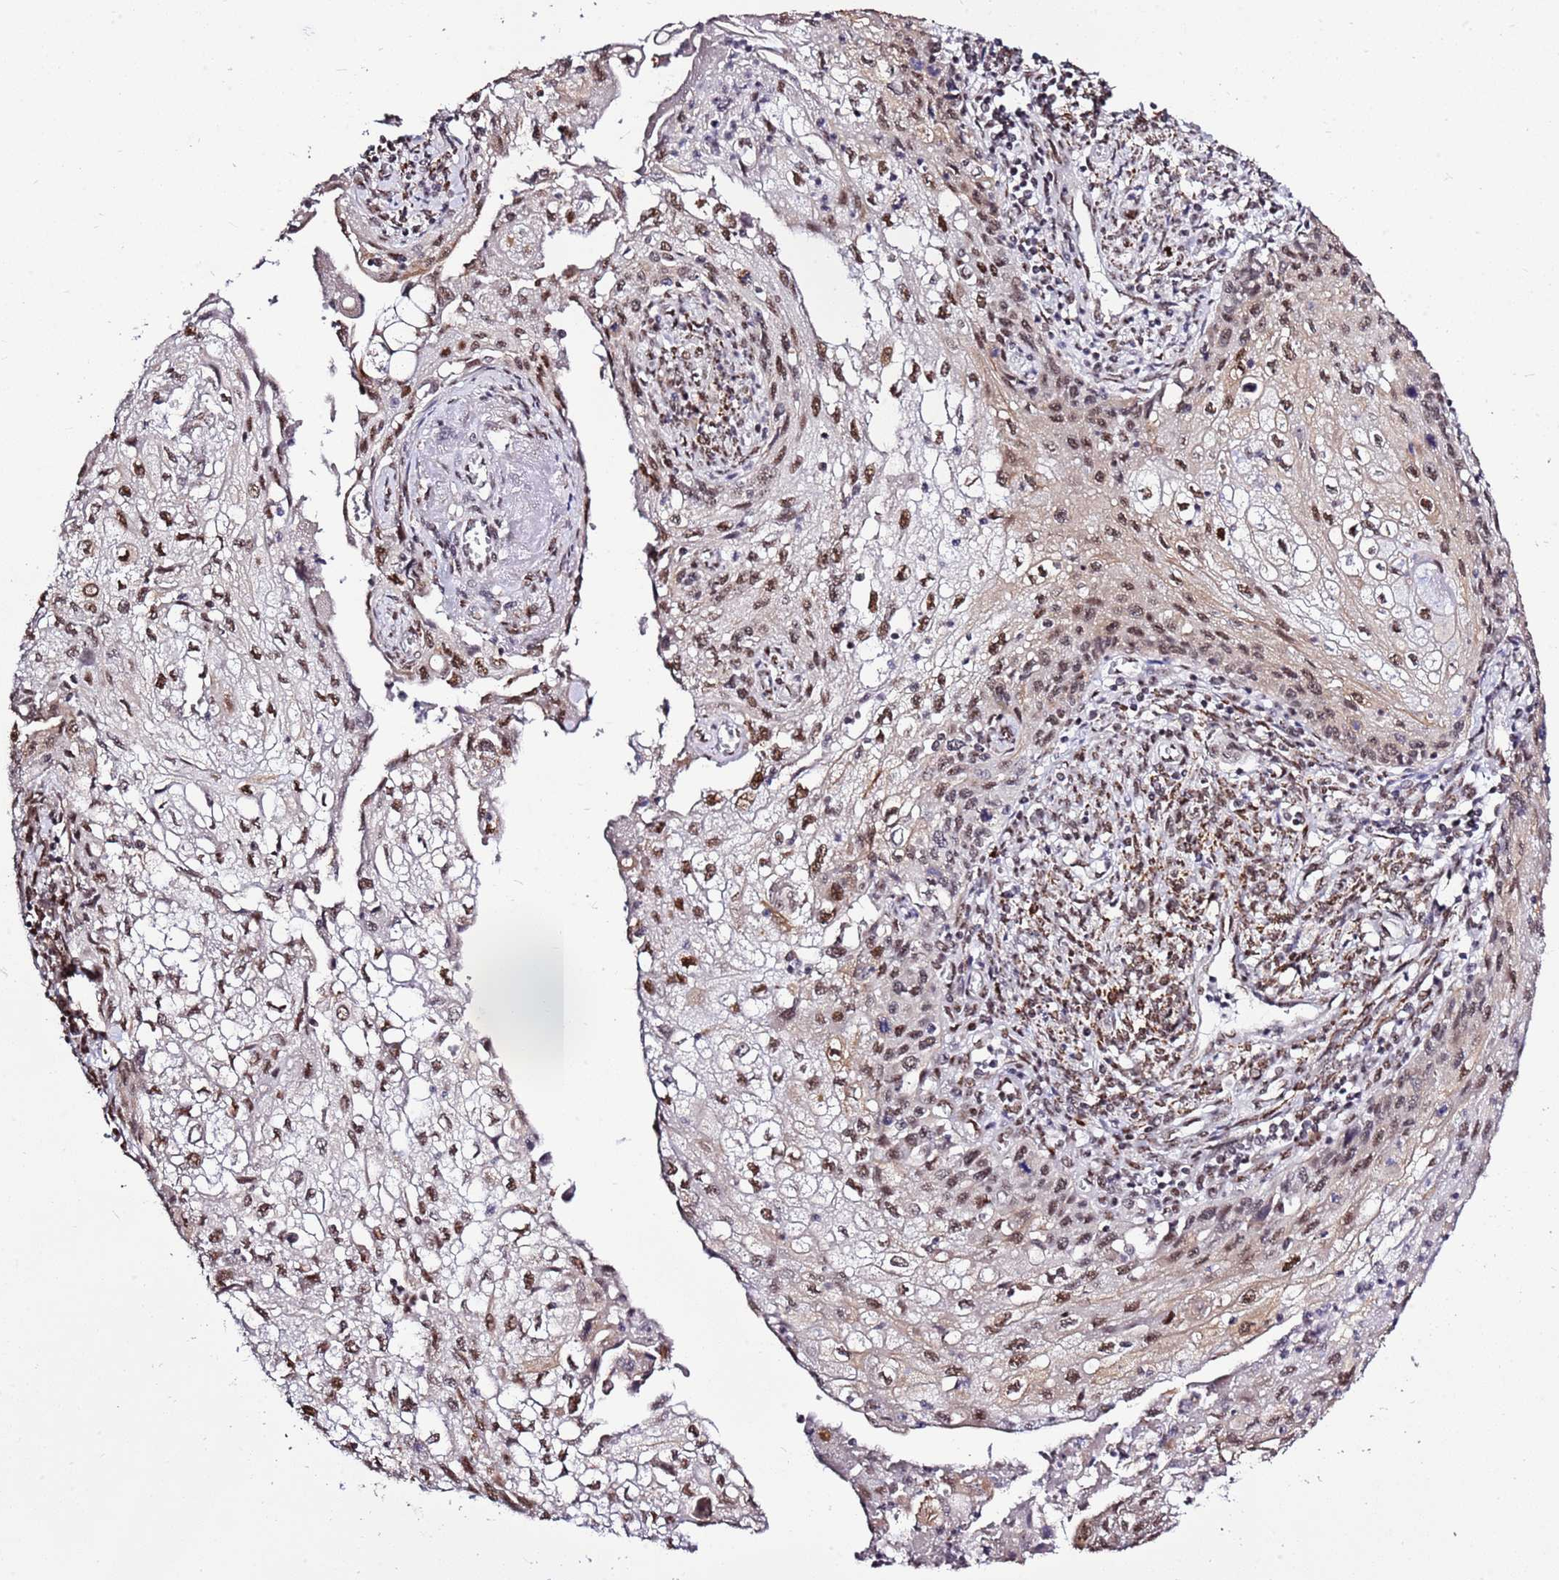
{"staining": {"intensity": "moderate", "quantity": ">75%", "location": "nuclear"}, "tissue": "cervical cancer", "cell_type": "Tumor cells", "image_type": "cancer", "snomed": [{"axis": "morphology", "description": "Squamous cell carcinoma, NOS"}, {"axis": "topography", "description": "Cervix"}], "caption": "IHC micrograph of neoplastic tissue: human cervical cancer stained using IHC reveals medium levels of moderate protein expression localized specifically in the nuclear of tumor cells, appearing as a nuclear brown color.", "gene": "AKAP8L", "patient": {"sex": "female", "age": 67}}